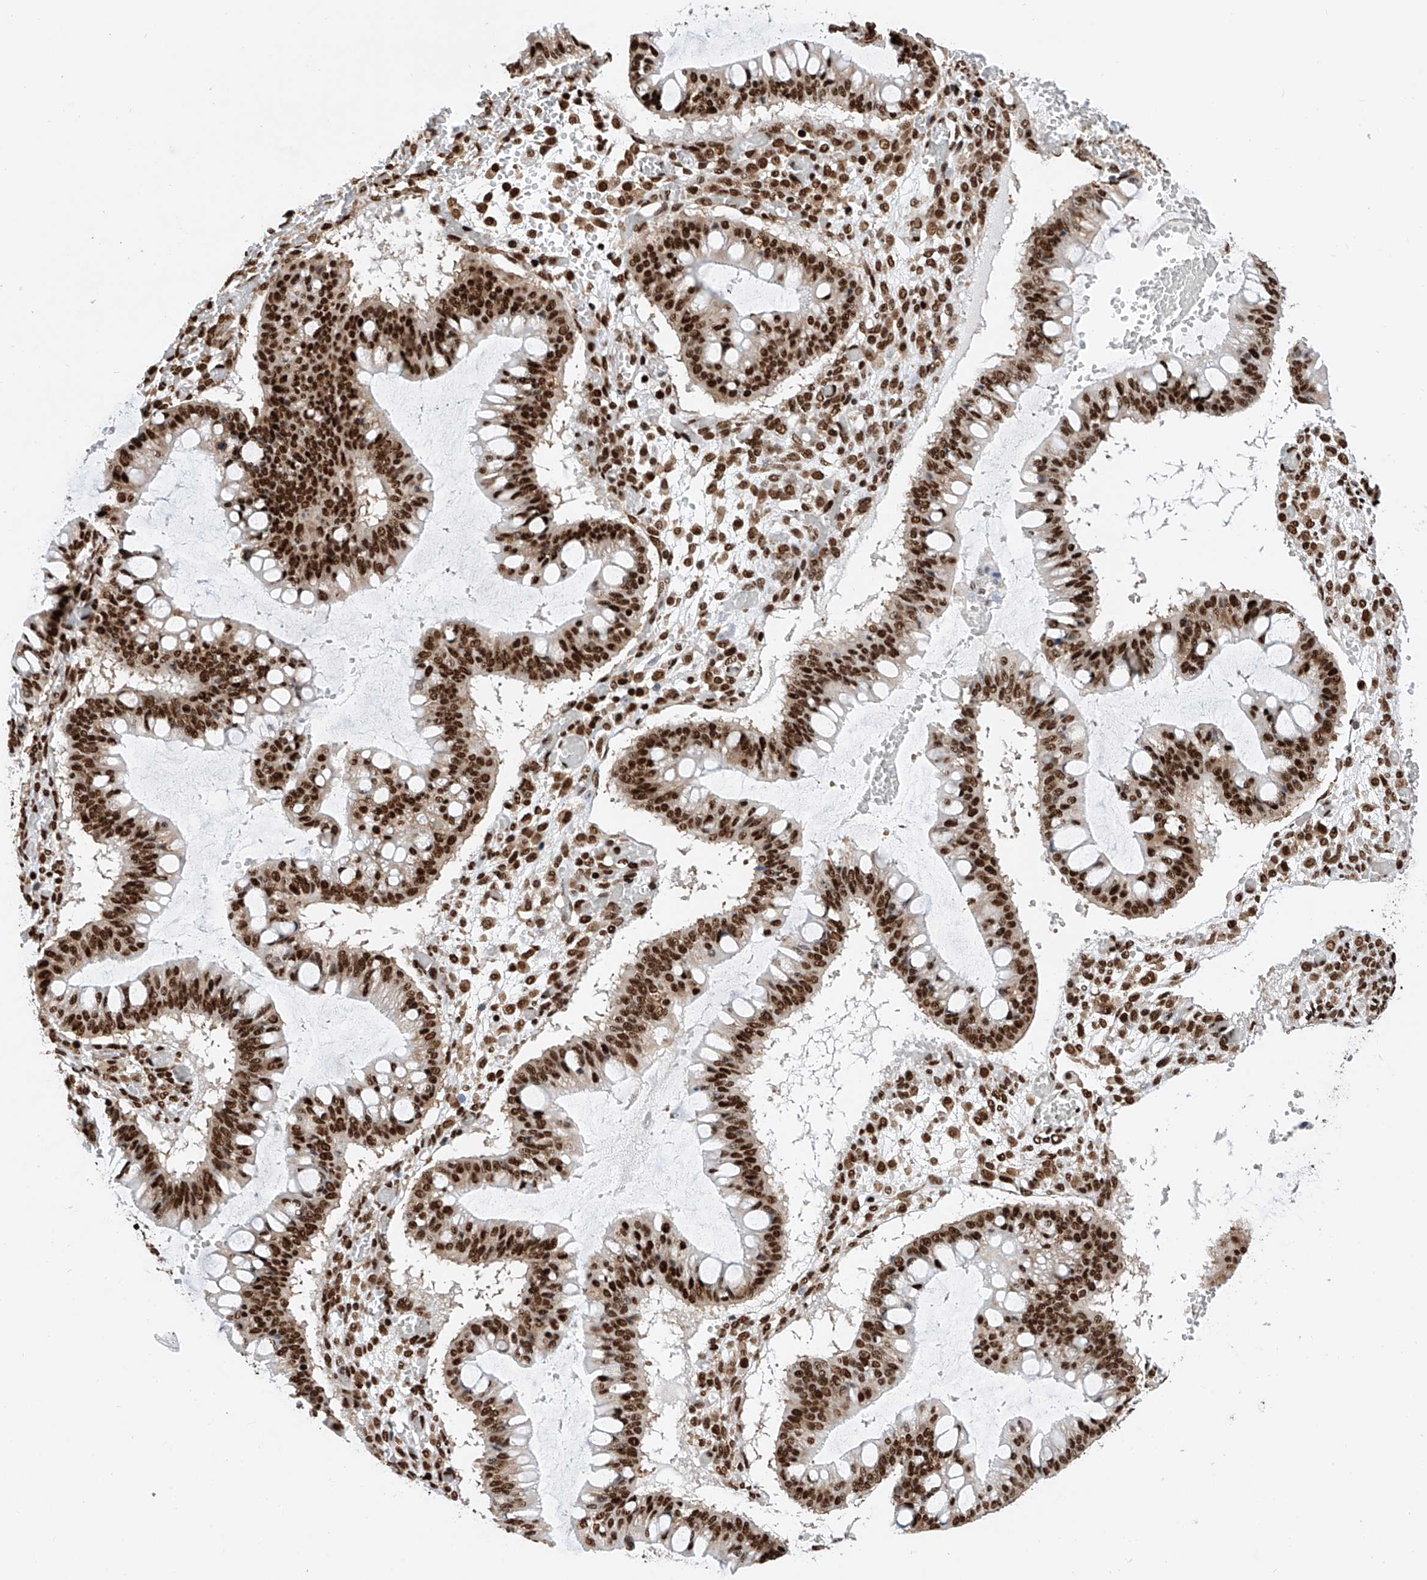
{"staining": {"intensity": "strong", "quantity": ">75%", "location": "nuclear"}, "tissue": "ovarian cancer", "cell_type": "Tumor cells", "image_type": "cancer", "snomed": [{"axis": "morphology", "description": "Cystadenocarcinoma, mucinous, NOS"}, {"axis": "topography", "description": "Ovary"}], "caption": "This image displays immunohistochemistry (IHC) staining of human ovarian mucinous cystadenocarcinoma, with high strong nuclear positivity in about >75% of tumor cells.", "gene": "SRSF6", "patient": {"sex": "female", "age": 73}}